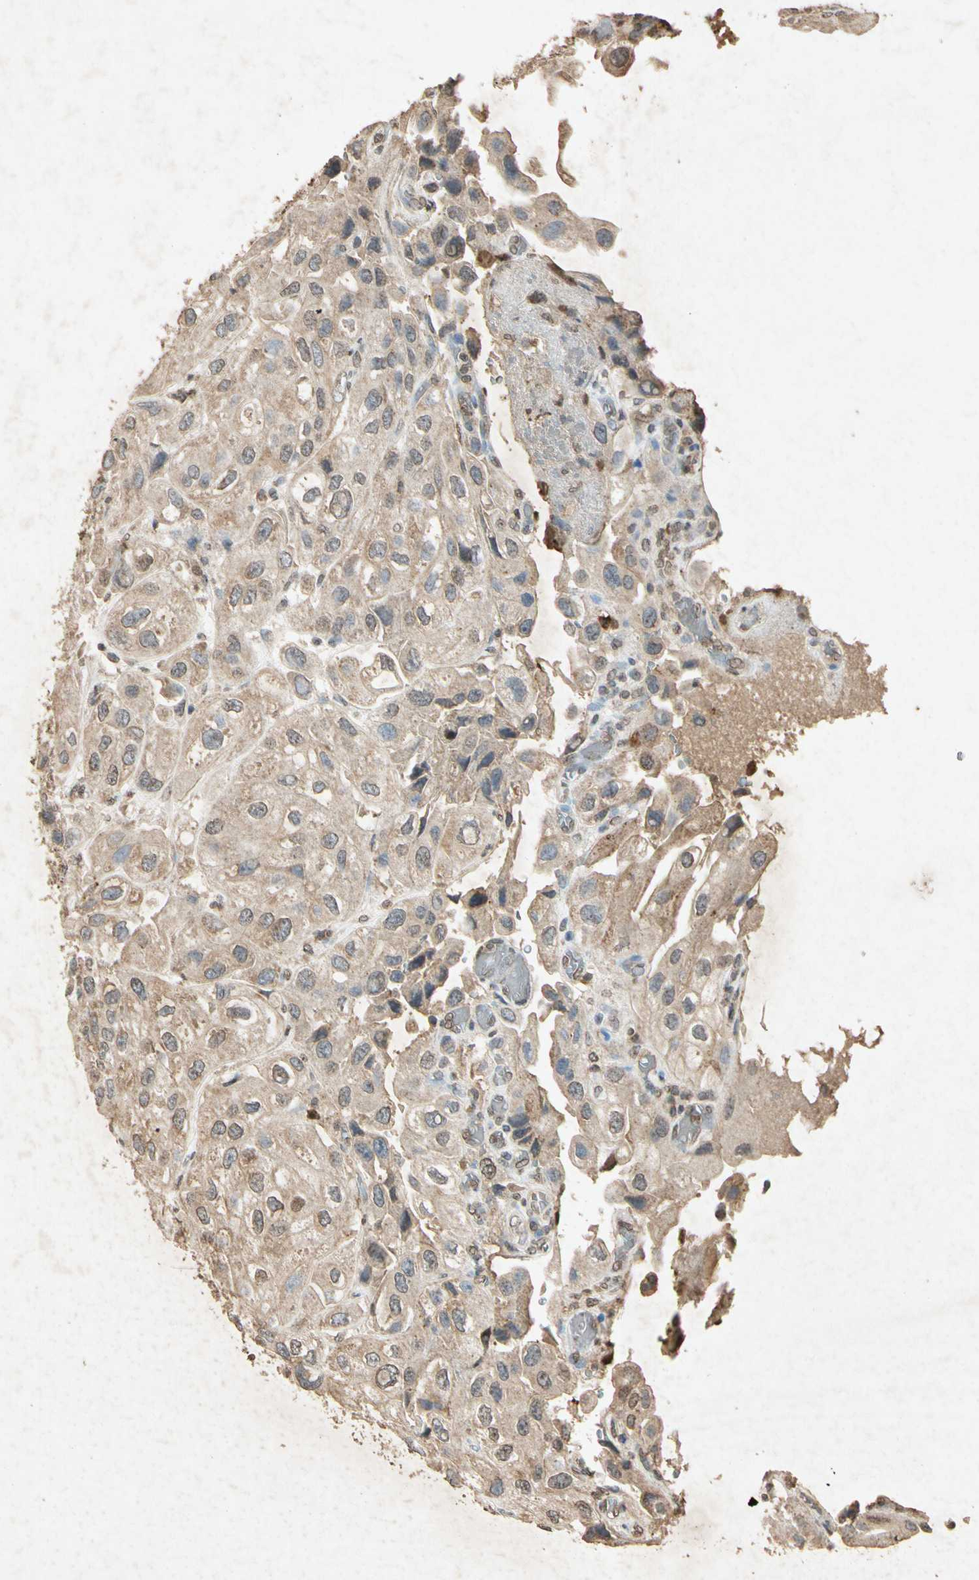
{"staining": {"intensity": "weak", "quantity": "25%-75%", "location": "cytoplasmic/membranous"}, "tissue": "urothelial cancer", "cell_type": "Tumor cells", "image_type": "cancer", "snomed": [{"axis": "morphology", "description": "Urothelial carcinoma, High grade"}, {"axis": "topography", "description": "Urinary bladder"}], "caption": "DAB immunohistochemical staining of human high-grade urothelial carcinoma demonstrates weak cytoplasmic/membranous protein staining in about 25%-75% of tumor cells.", "gene": "MSRB1", "patient": {"sex": "female", "age": 64}}